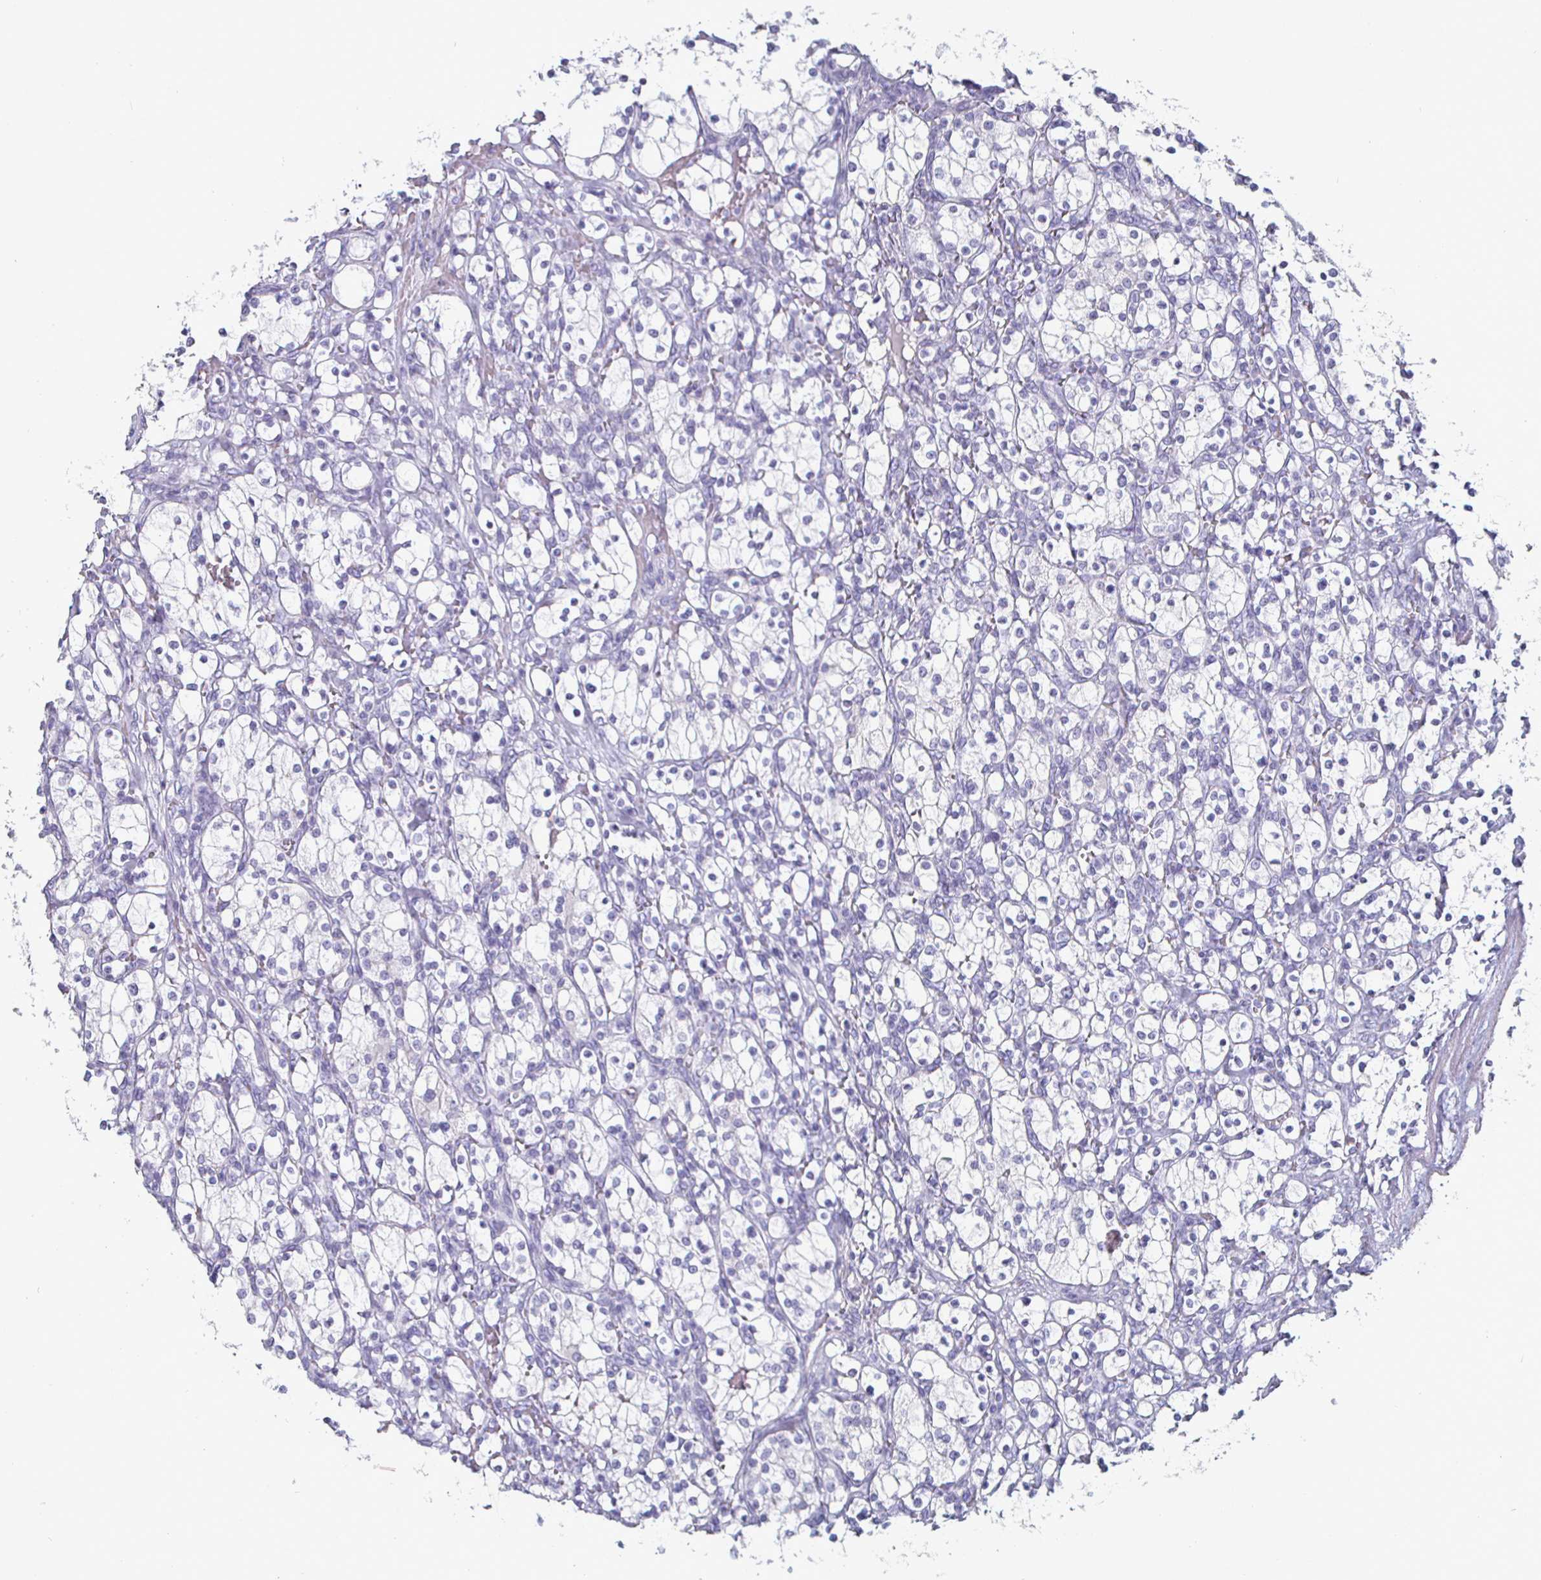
{"staining": {"intensity": "negative", "quantity": "none", "location": "none"}, "tissue": "renal cancer", "cell_type": "Tumor cells", "image_type": "cancer", "snomed": [{"axis": "morphology", "description": "Adenocarcinoma, NOS"}, {"axis": "topography", "description": "Kidney"}], "caption": "An image of human adenocarcinoma (renal) is negative for staining in tumor cells. Nuclei are stained in blue.", "gene": "ENPP1", "patient": {"sex": "female", "age": 83}}